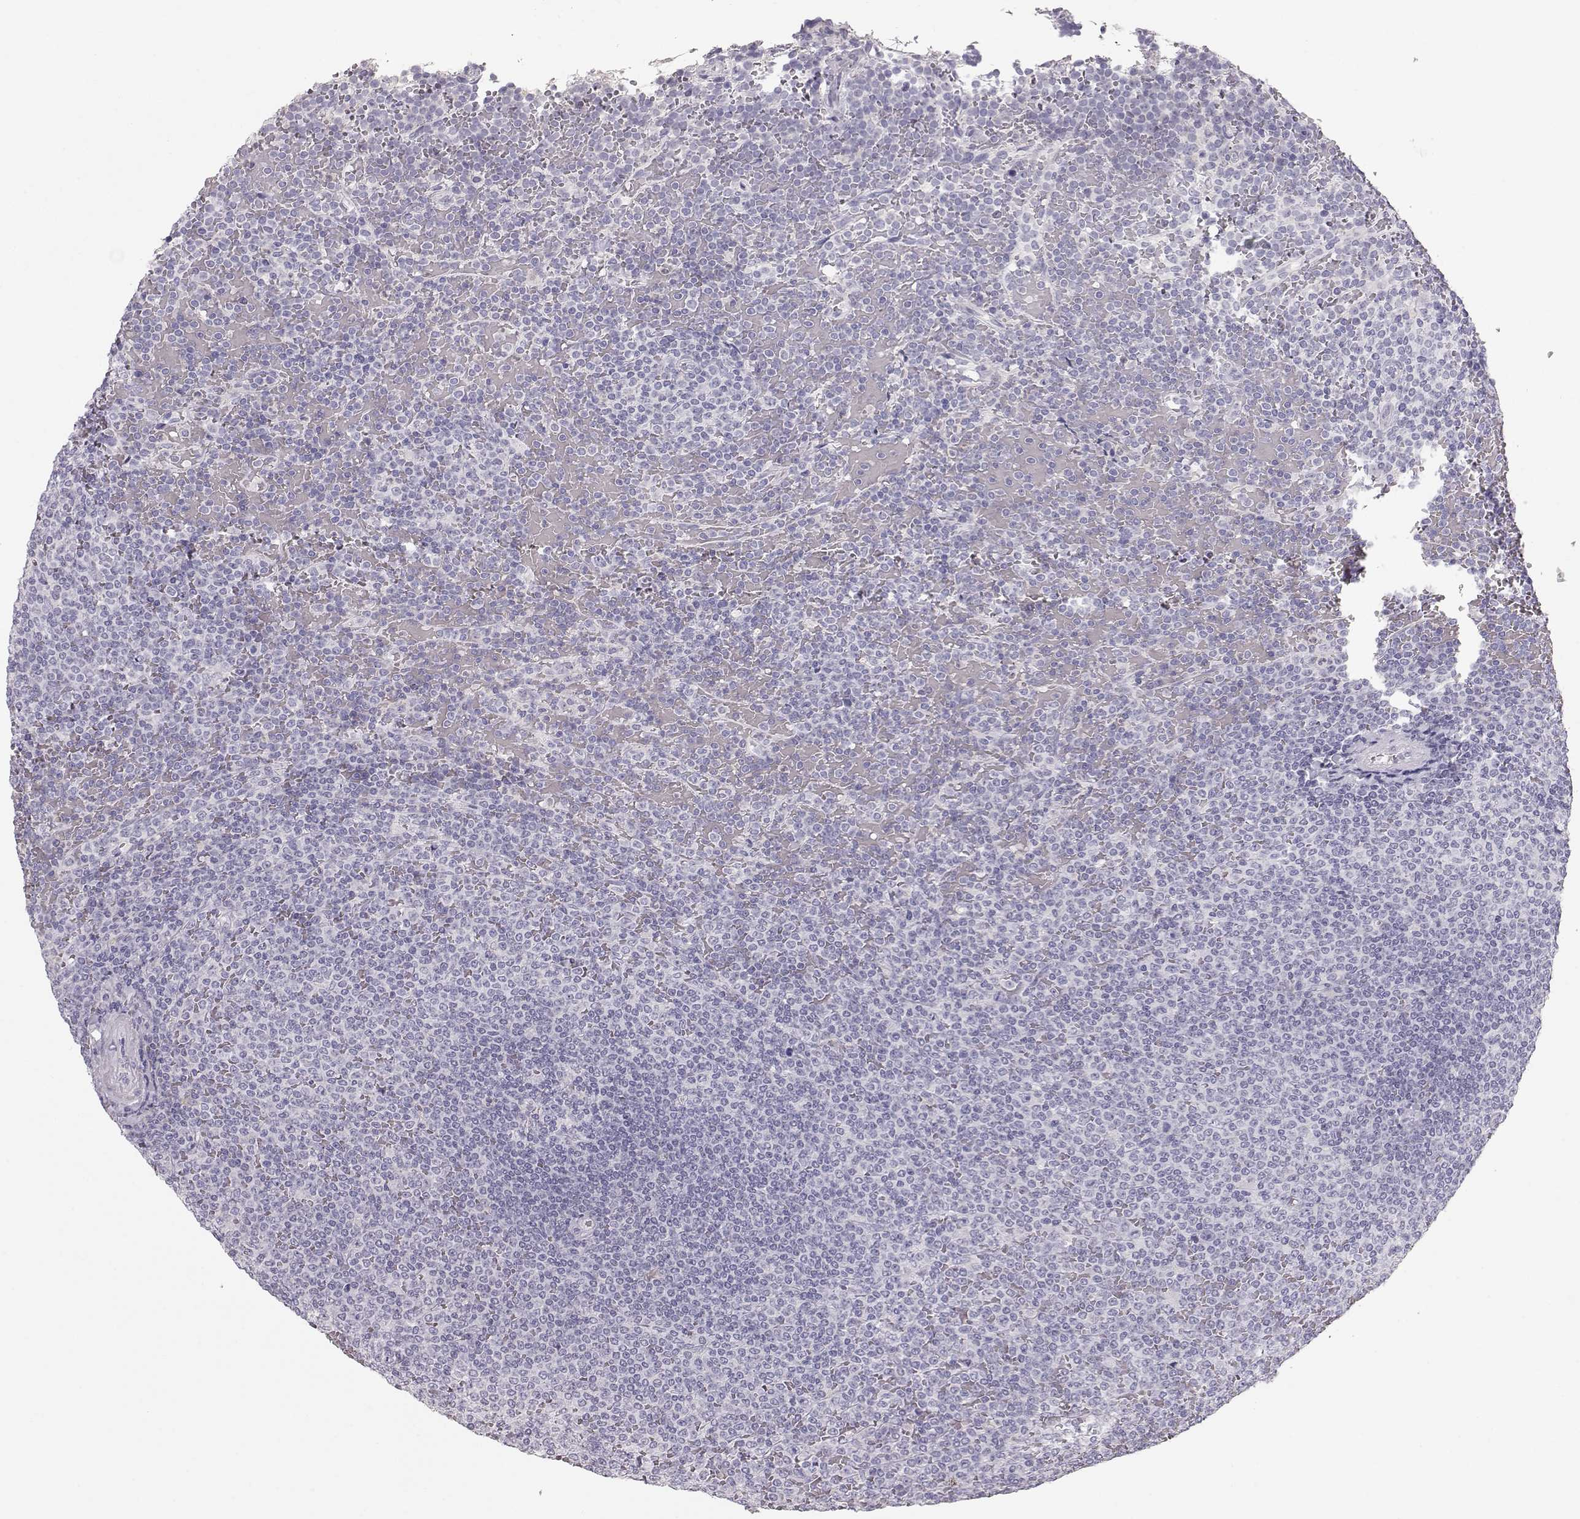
{"staining": {"intensity": "negative", "quantity": "none", "location": "none"}, "tissue": "lymphoma", "cell_type": "Tumor cells", "image_type": "cancer", "snomed": [{"axis": "morphology", "description": "Malignant lymphoma, non-Hodgkin's type, Low grade"}, {"axis": "topography", "description": "Spleen"}], "caption": "IHC histopathology image of neoplastic tissue: human lymphoma stained with DAB reveals no significant protein expression in tumor cells. (Immunohistochemistry, brightfield microscopy, high magnification).", "gene": "POU1F1", "patient": {"sex": "female", "age": 77}}